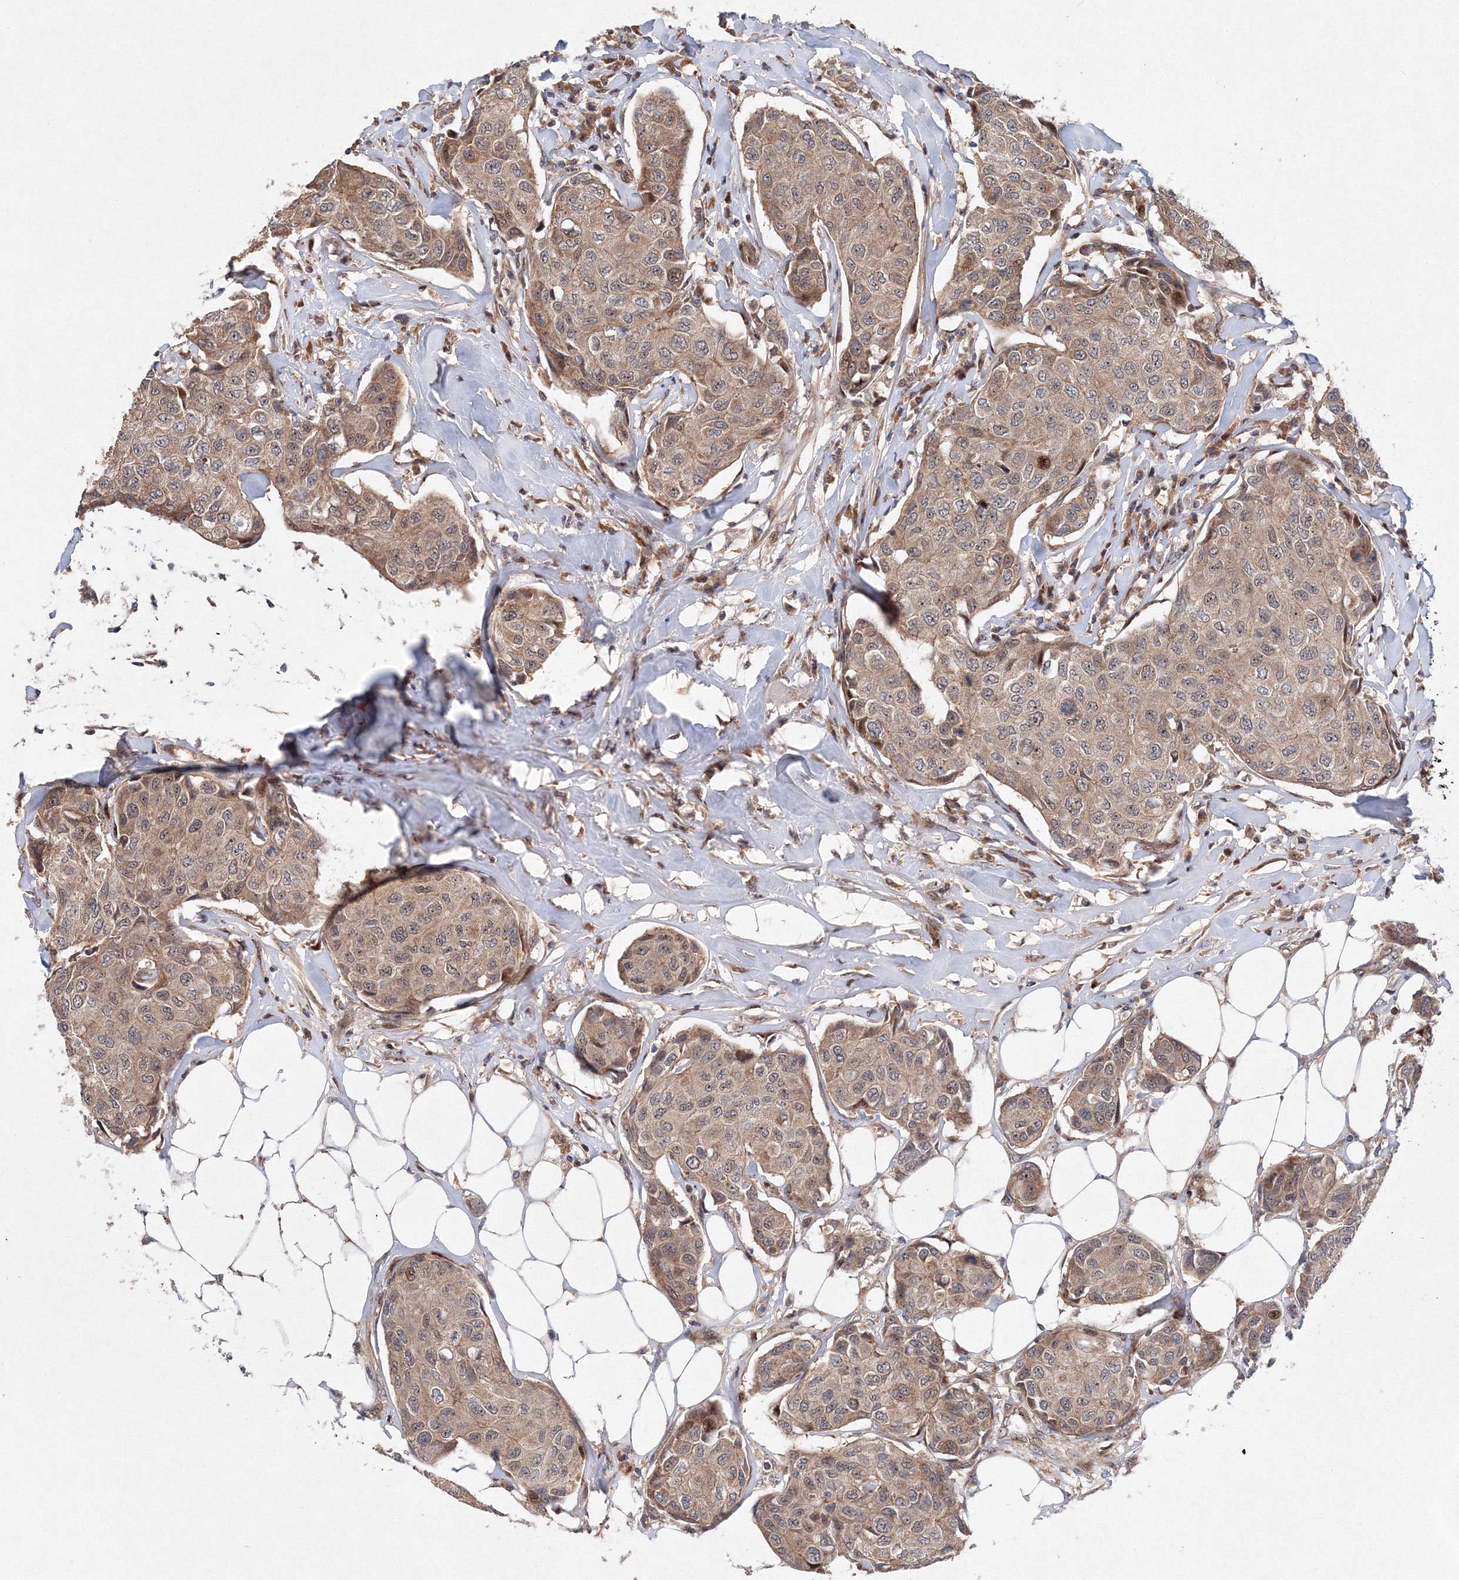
{"staining": {"intensity": "weak", "quantity": ">75%", "location": "cytoplasmic/membranous"}, "tissue": "breast cancer", "cell_type": "Tumor cells", "image_type": "cancer", "snomed": [{"axis": "morphology", "description": "Duct carcinoma"}, {"axis": "topography", "description": "Breast"}], "caption": "Immunohistochemical staining of human infiltrating ductal carcinoma (breast) exhibits low levels of weak cytoplasmic/membranous positivity in about >75% of tumor cells. (DAB IHC, brown staining for protein, blue staining for nuclei).", "gene": "ANKAR", "patient": {"sex": "female", "age": 80}}